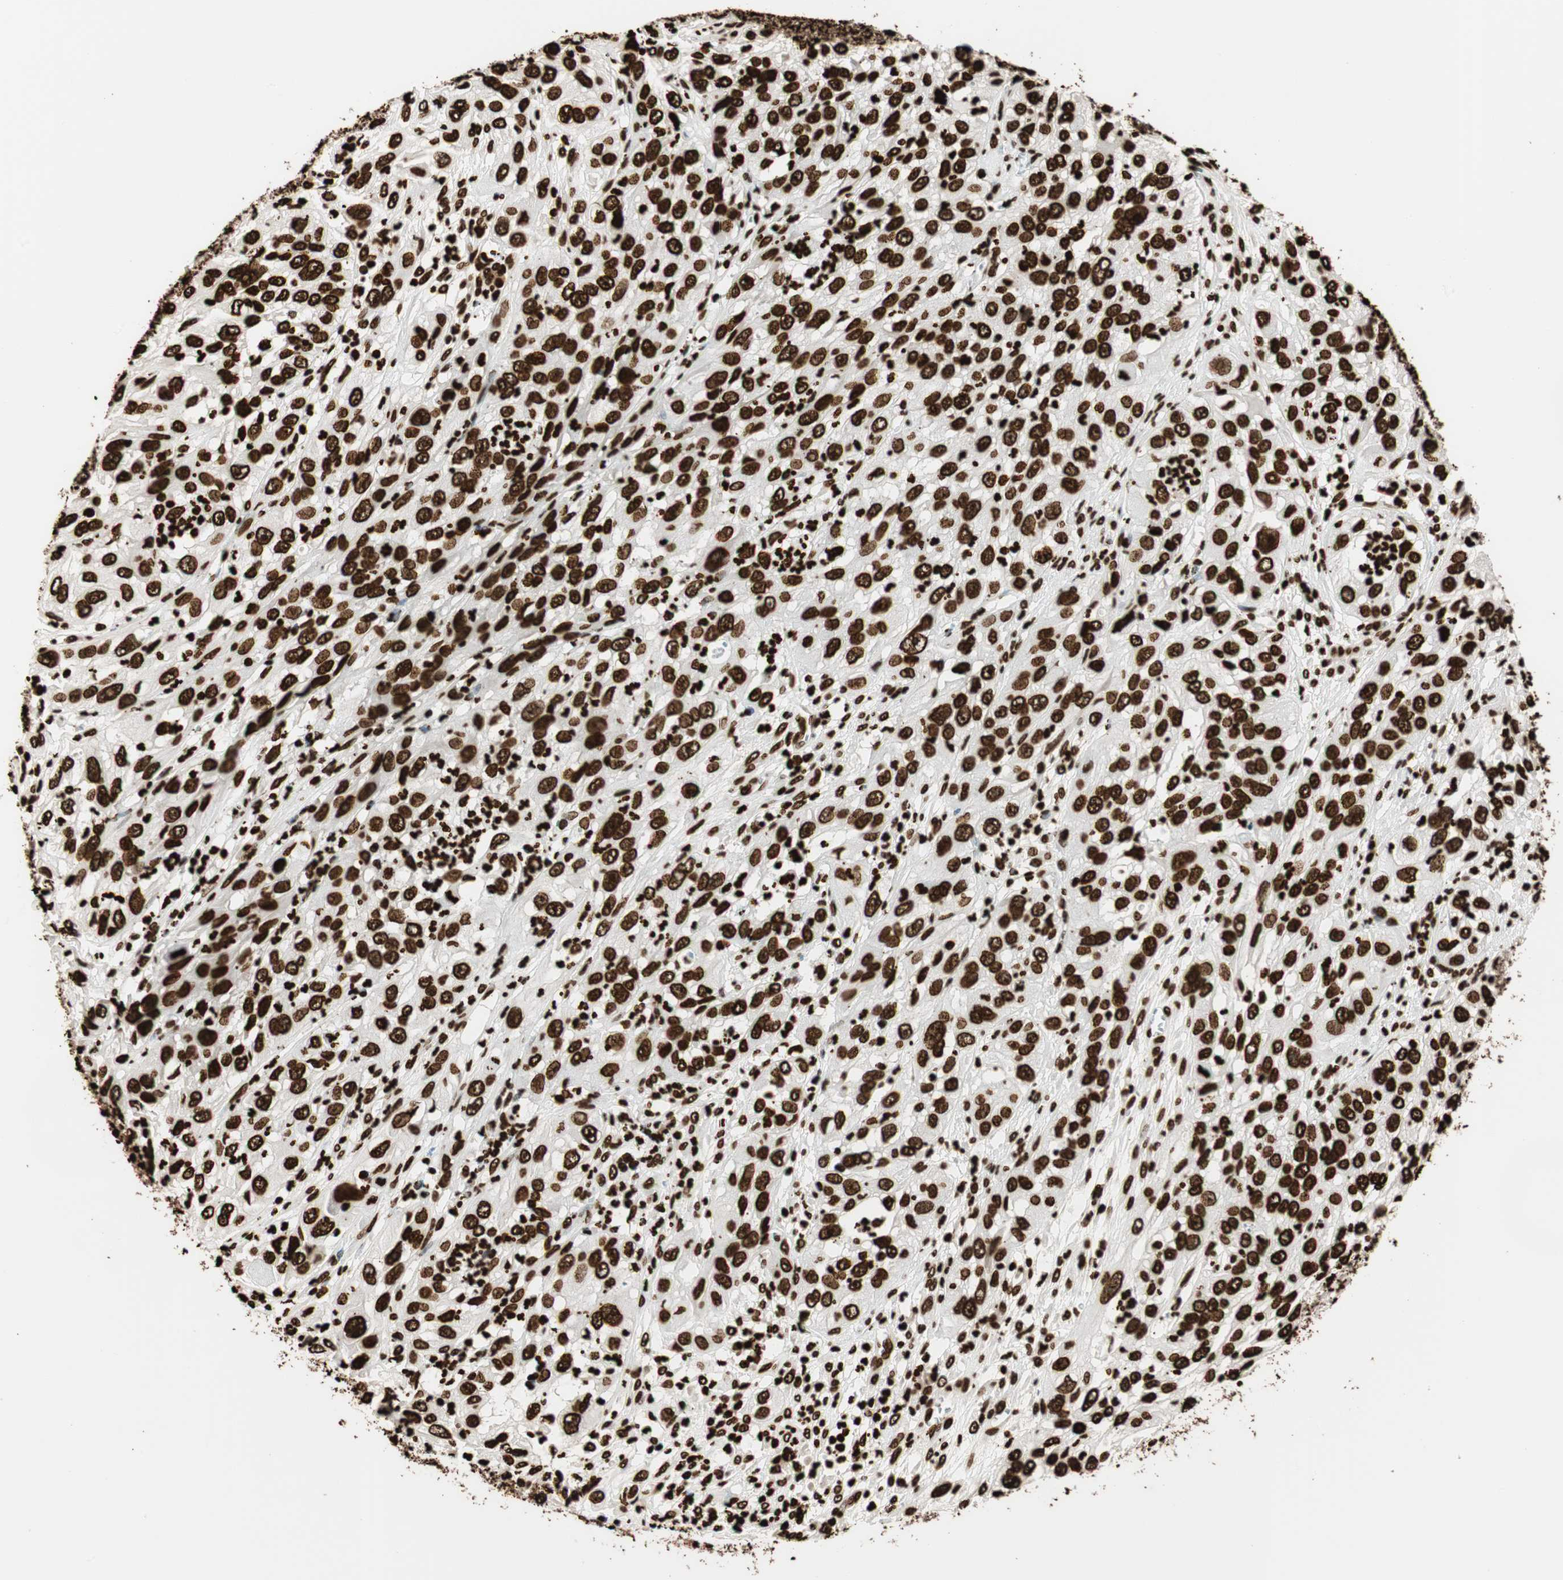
{"staining": {"intensity": "strong", "quantity": ">75%", "location": "nuclear"}, "tissue": "cervical cancer", "cell_type": "Tumor cells", "image_type": "cancer", "snomed": [{"axis": "morphology", "description": "Squamous cell carcinoma, NOS"}, {"axis": "topography", "description": "Cervix"}], "caption": "Immunohistochemical staining of human cervical squamous cell carcinoma reveals strong nuclear protein staining in approximately >75% of tumor cells.", "gene": "GLI2", "patient": {"sex": "female", "age": 32}}